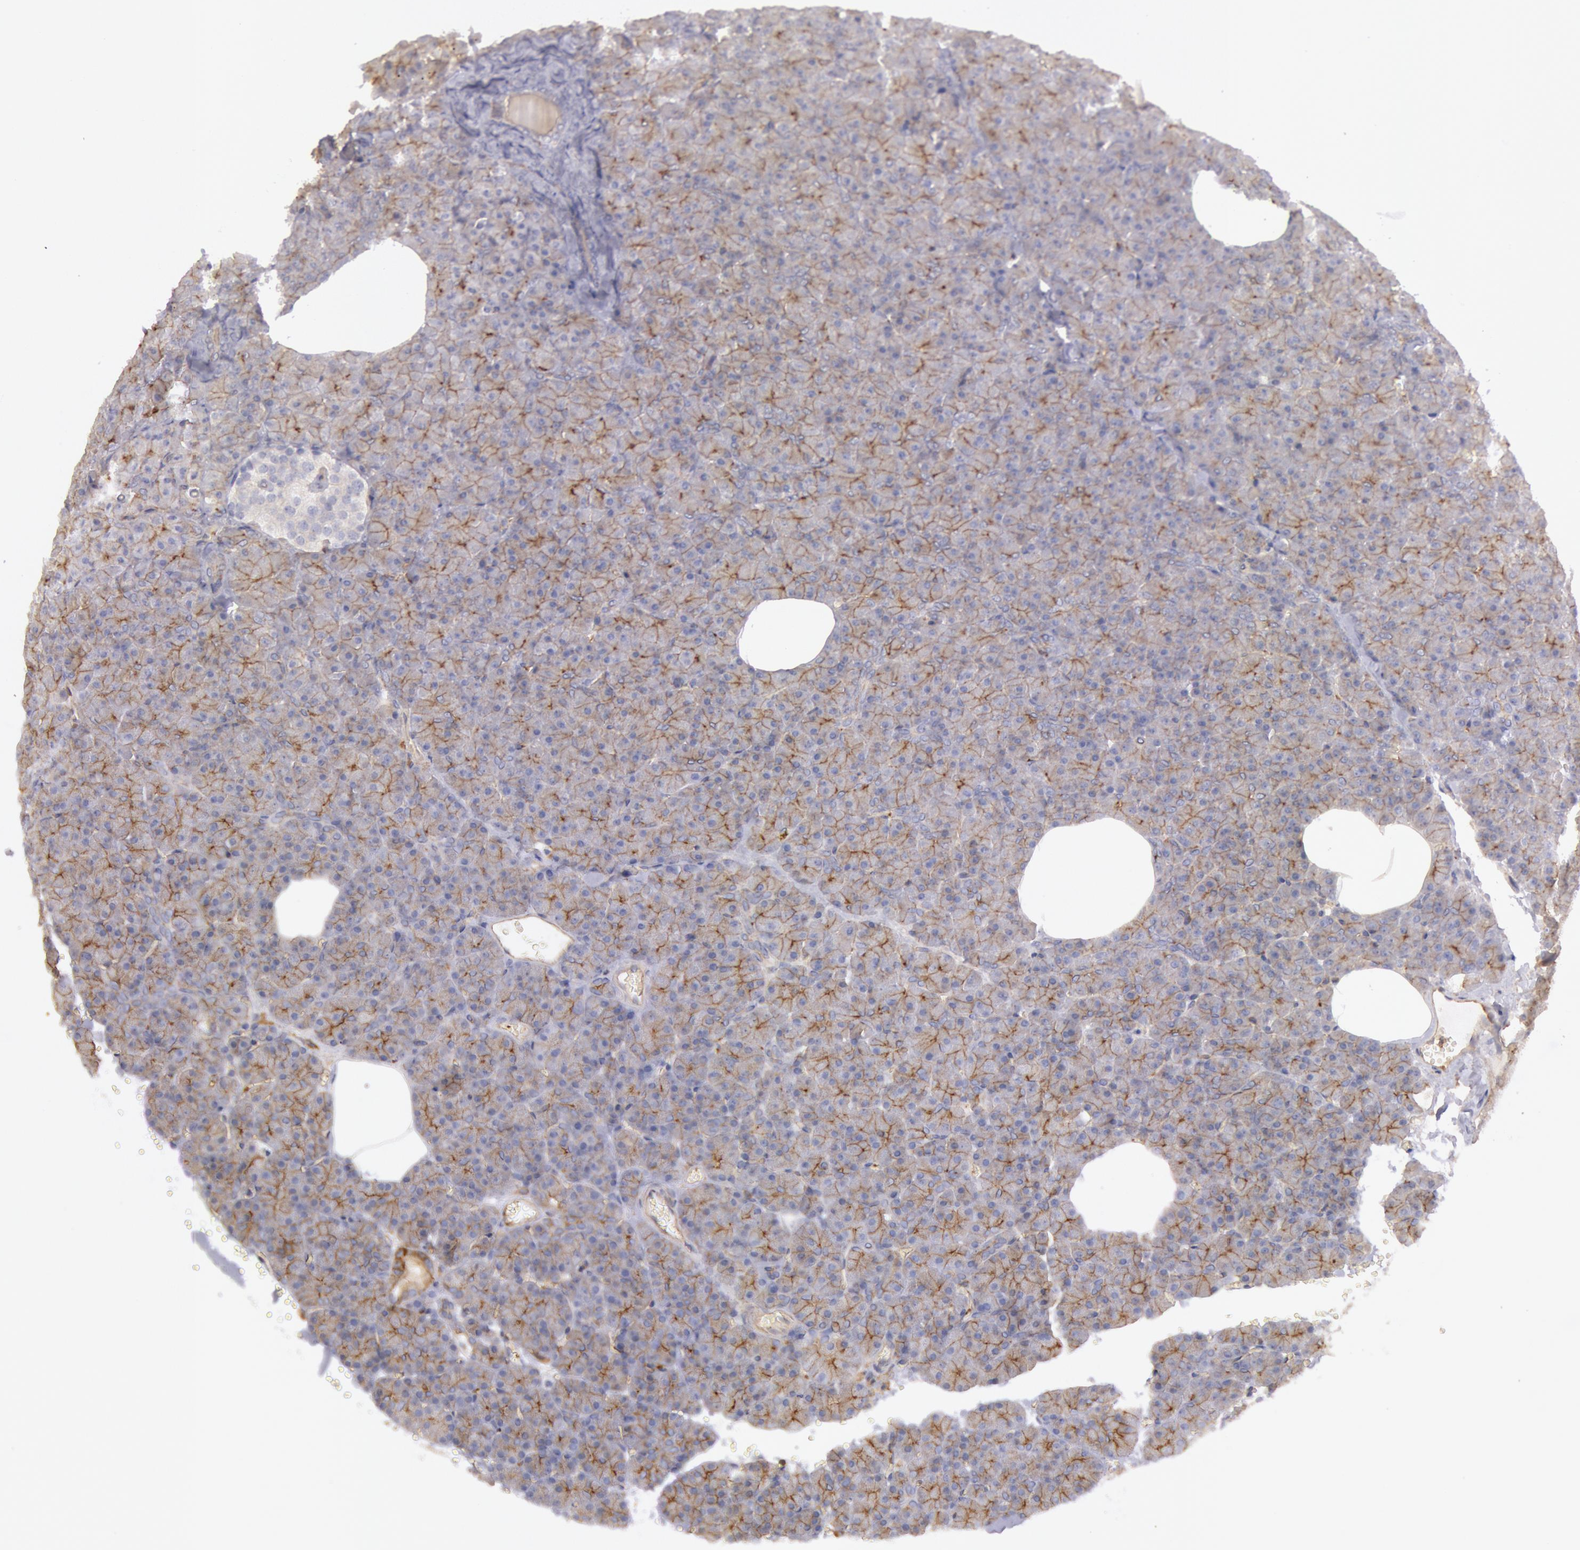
{"staining": {"intensity": "moderate", "quantity": ">75%", "location": "cytoplasmic/membranous"}, "tissue": "pancreas", "cell_type": "Exocrine glandular cells", "image_type": "normal", "snomed": [{"axis": "morphology", "description": "Normal tissue, NOS"}, {"axis": "topography", "description": "Pancreas"}], "caption": "Exocrine glandular cells exhibit medium levels of moderate cytoplasmic/membranous expression in about >75% of cells in unremarkable pancreas.", "gene": "SNAP23", "patient": {"sex": "female", "age": 35}}